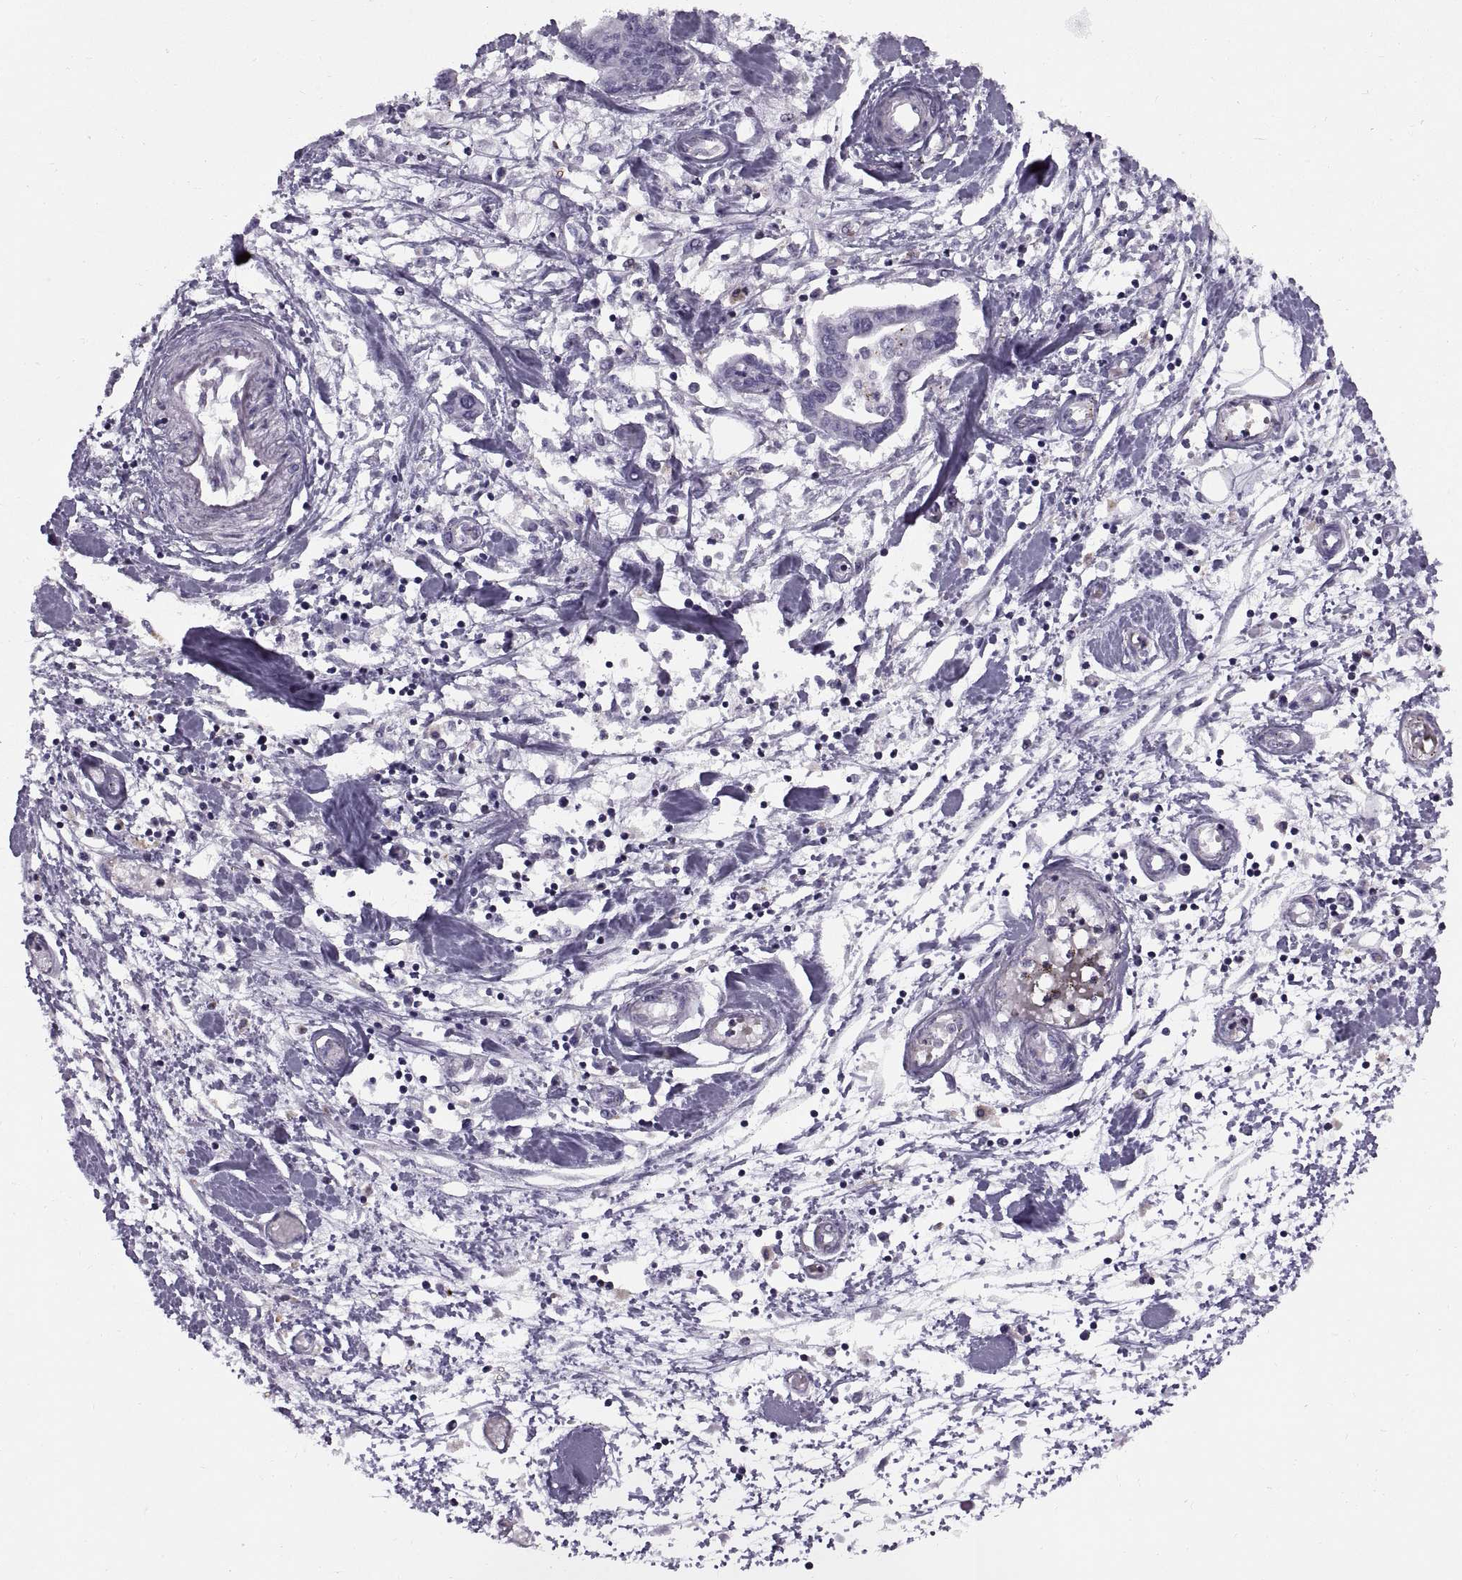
{"staining": {"intensity": "negative", "quantity": "none", "location": "none"}, "tissue": "pancreatic cancer", "cell_type": "Tumor cells", "image_type": "cancer", "snomed": [{"axis": "morphology", "description": "Adenocarcinoma, NOS"}, {"axis": "topography", "description": "Pancreas"}], "caption": "Adenocarcinoma (pancreatic) stained for a protein using immunohistochemistry shows no expression tumor cells.", "gene": "CALCR", "patient": {"sex": "male", "age": 60}}